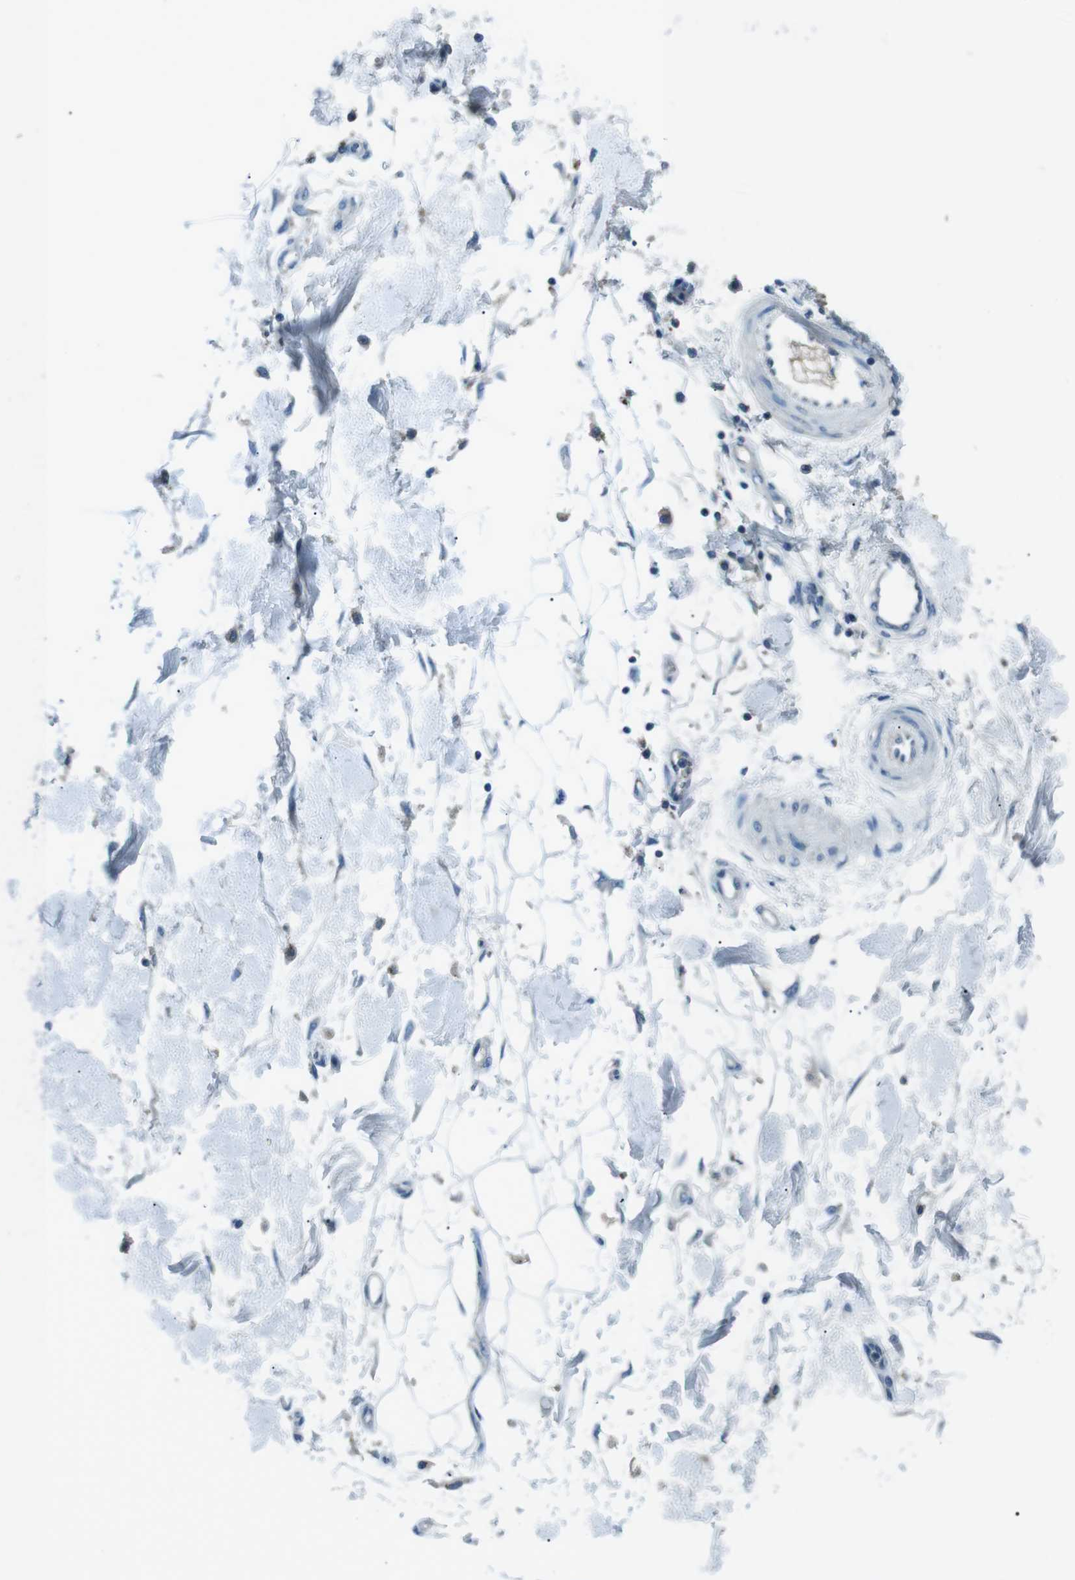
{"staining": {"intensity": "negative", "quantity": "none", "location": "none"}, "tissue": "adipose tissue", "cell_type": "Adipocytes", "image_type": "normal", "snomed": [{"axis": "morphology", "description": "Normal tissue, NOS"}, {"axis": "morphology", "description": "Squamous cell carcinoma, NOS"}, {"axis": "topography", "description": "Skin"}, {"axis": "topography", "description": "Peripheral nerve tissue"}], "caption": "The photomicrograph displays no staining of adipocytes in normal adipose tissue. Brightfield microscopy of immunohistochemistry (IHC) stained with DAB (3,3'-diaminobenzidine) (brown) and hematoxylin (blue), captured at high magnification.", "gene": "ST6GAL1", "patient": {"sex": "male", "age": 83}}